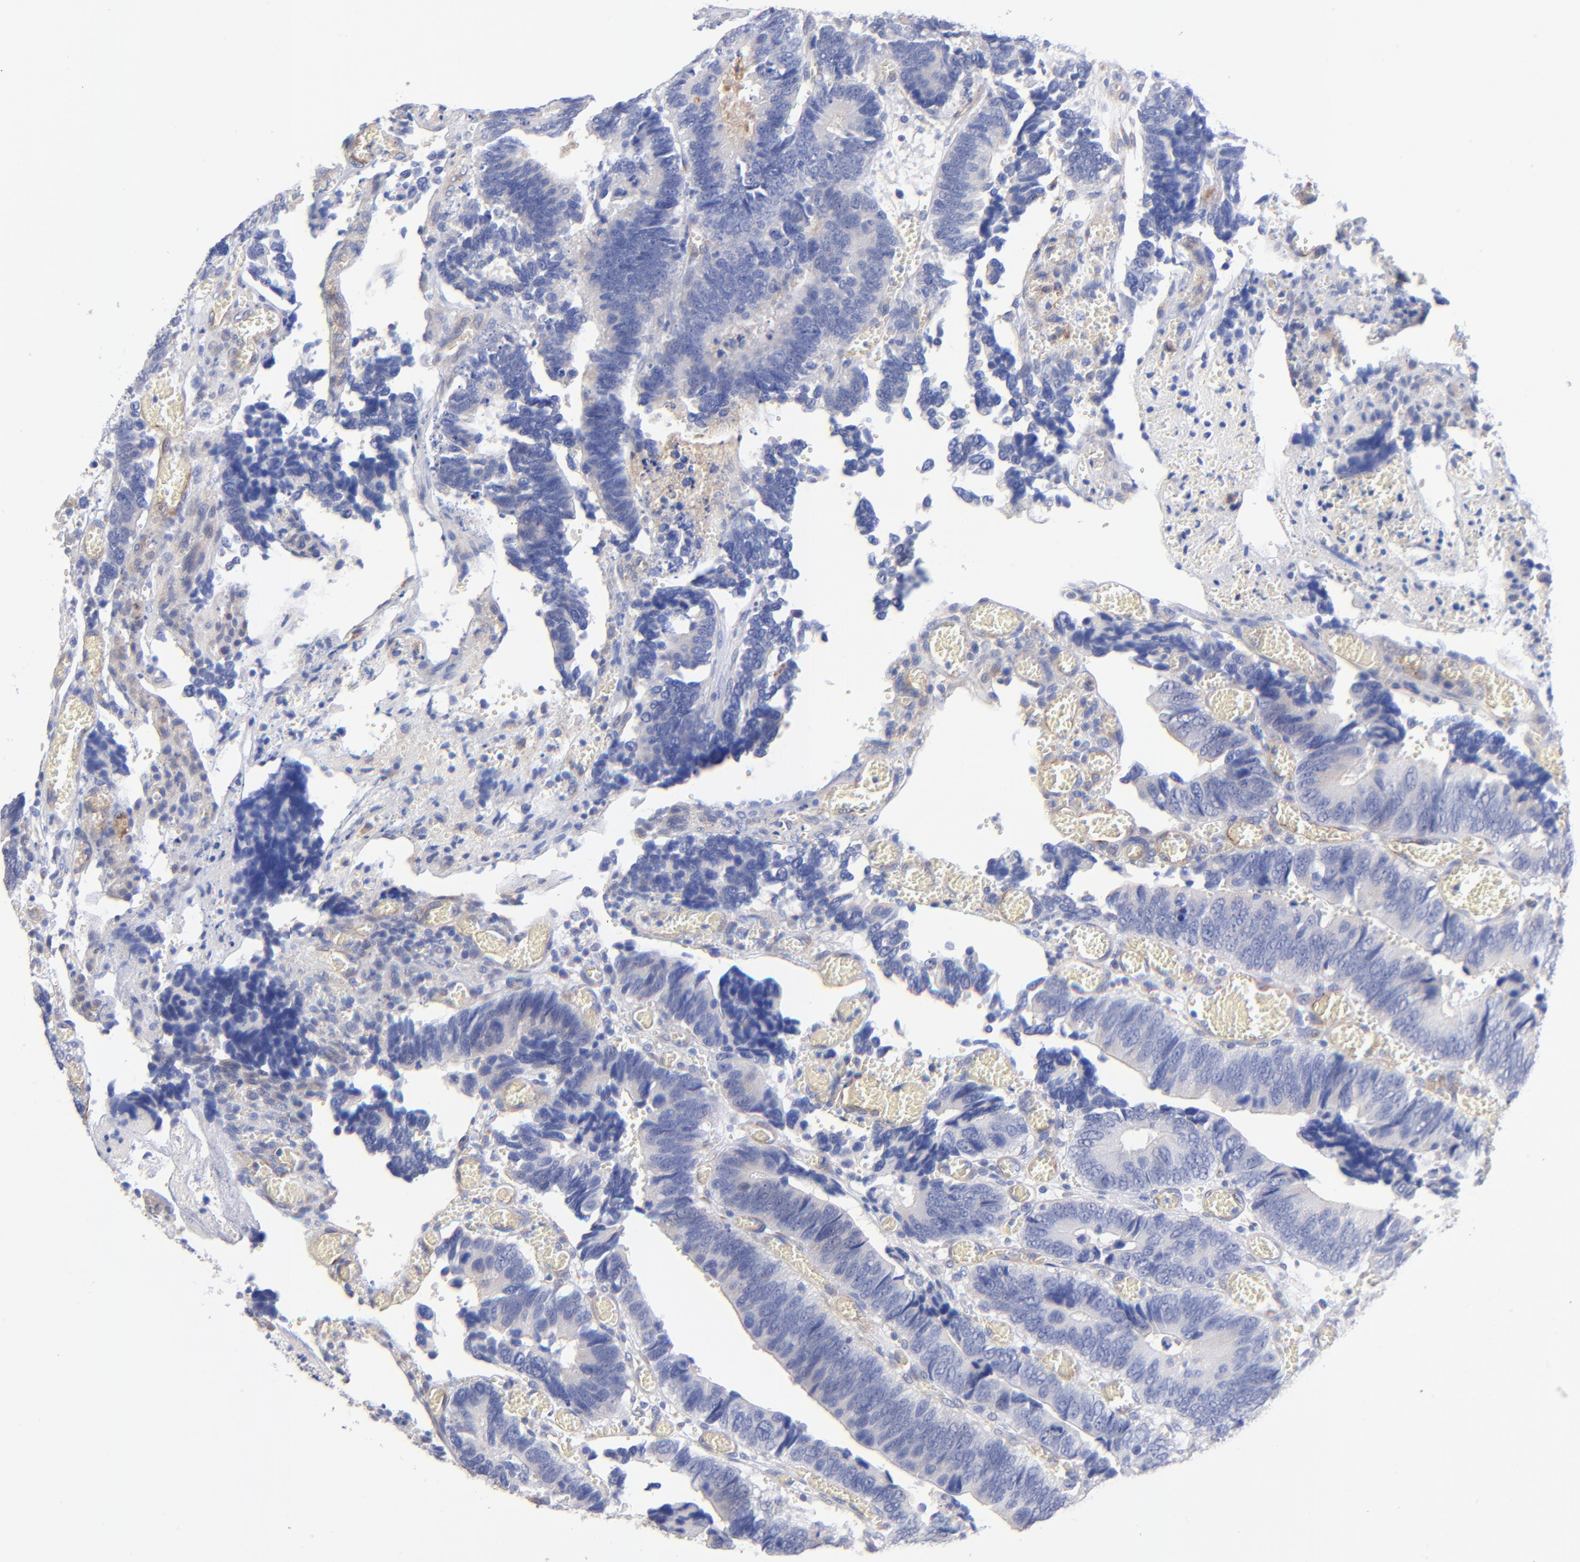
{"staining": {"intensity": "negative", "quantity": "none", "location": "none"}, "tissue": "colorectal cancer", "cell_type": "Tumor cells", "image_type": "cancer", "snomed": [{"axis": "morphology", "description": "Adenocarcinoma, NOS"}, {"axis": "topography", "description": "Colon"}], "caption": "This is an immunohistochemistry micrograph of colorectal adenocarcinoma. There is no expression in tumor cells.", "gene": "SLC44A2", "patient": {"sex": "male", "age": 72}}